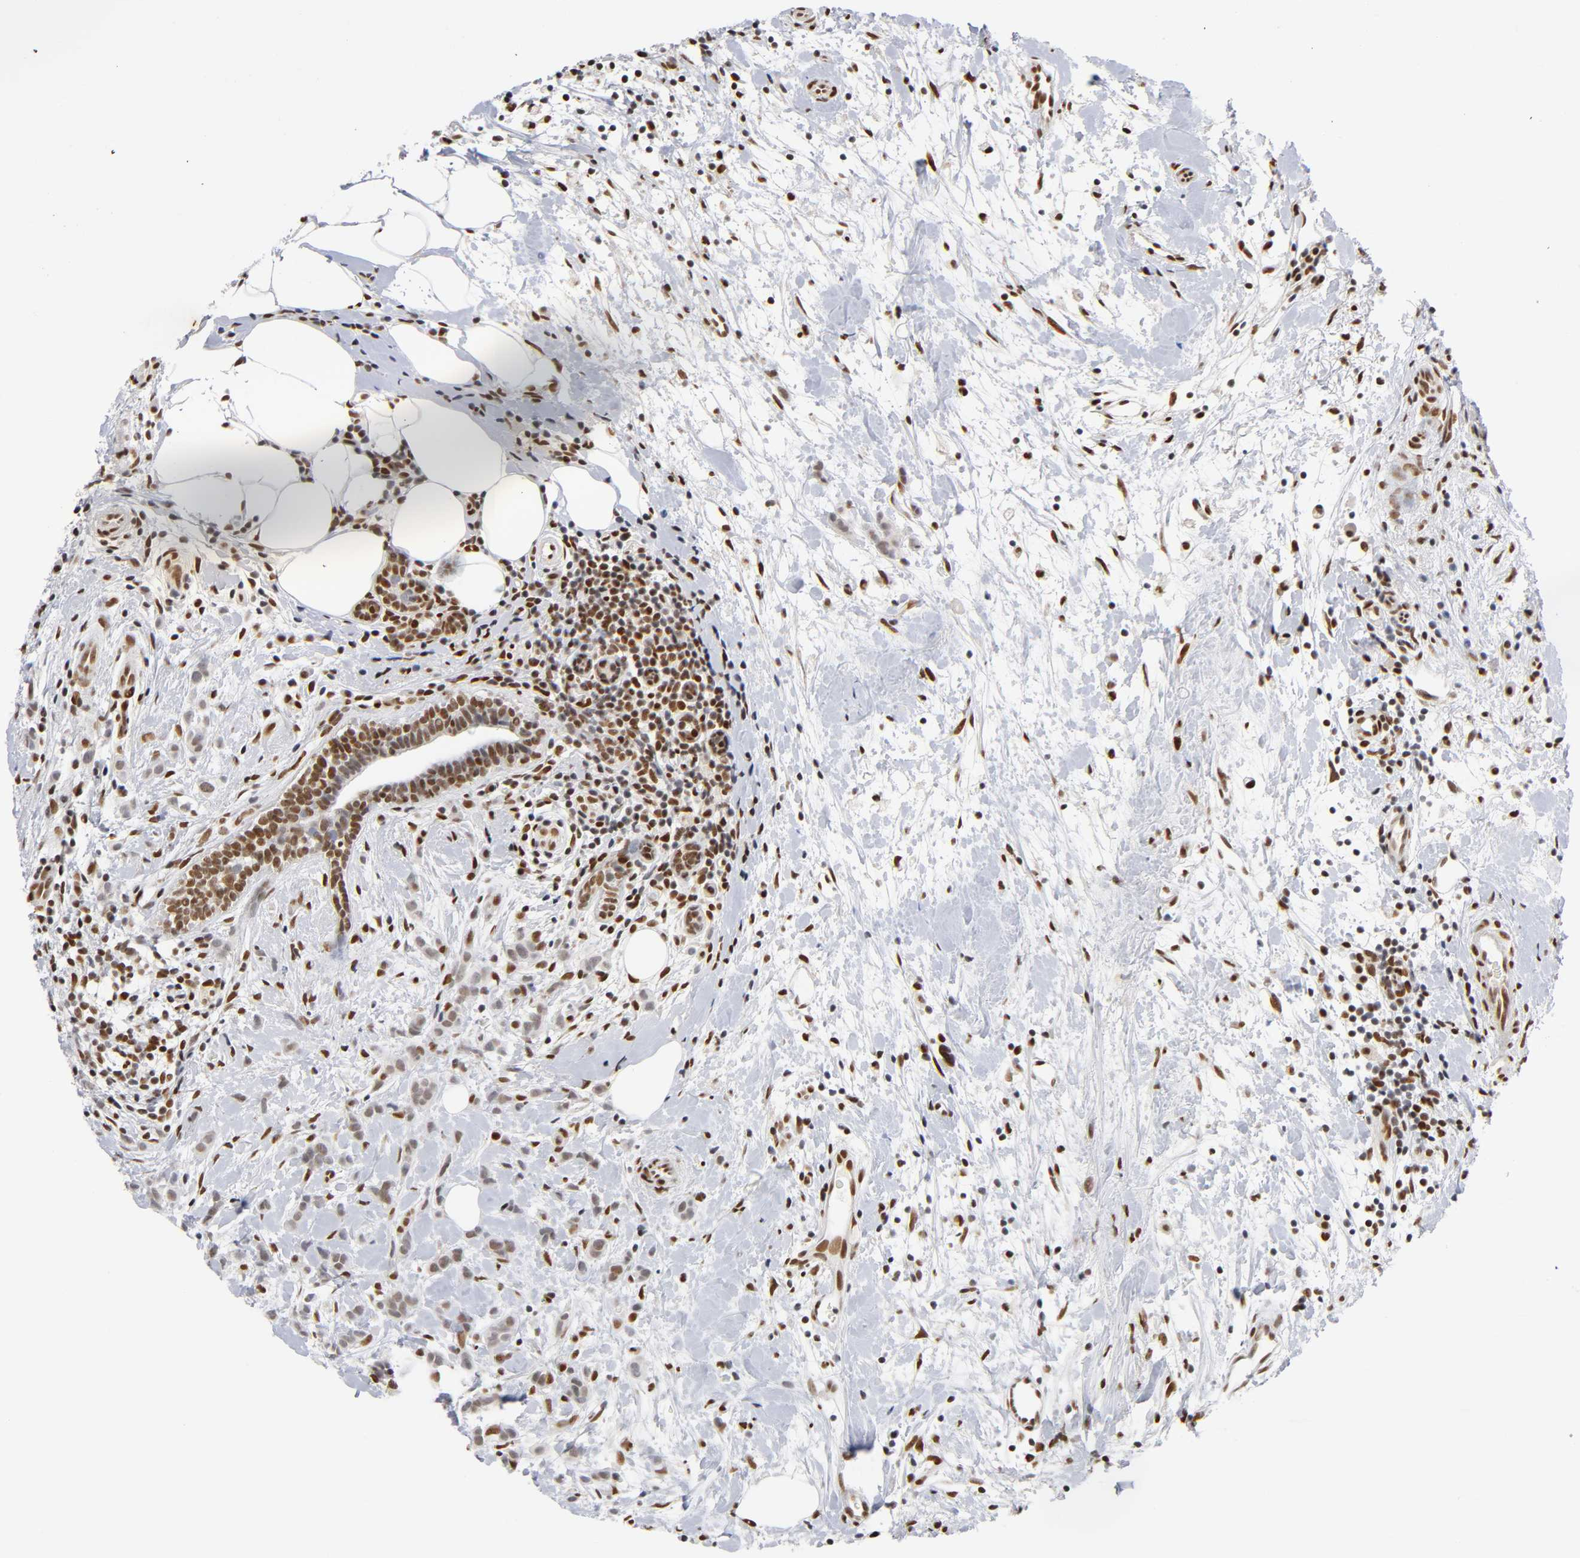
{"staining": {"intensity": "strong", "quantity": ">75%", "location": "nuclear"}, "tissue": "breast cancer", "cell_type": "Tumor cells", "image_type": "cancer", "snomed": [{"axis": "morphology", "description": "Lobular carcinoma, in situ"}, {"axis": "morphology", "description": "Lobular carcinoma"}, {"axis": "topography", "description": "Breast"}], "caption": "Approximately >75% of tumor cells in breast cancer (lobular carcinoma) show strong nuclear protein staining as visualized by brown immunohistochemical staining.", "gene": "NR3C1", "patient": {"sex": "female", "age": 41}}